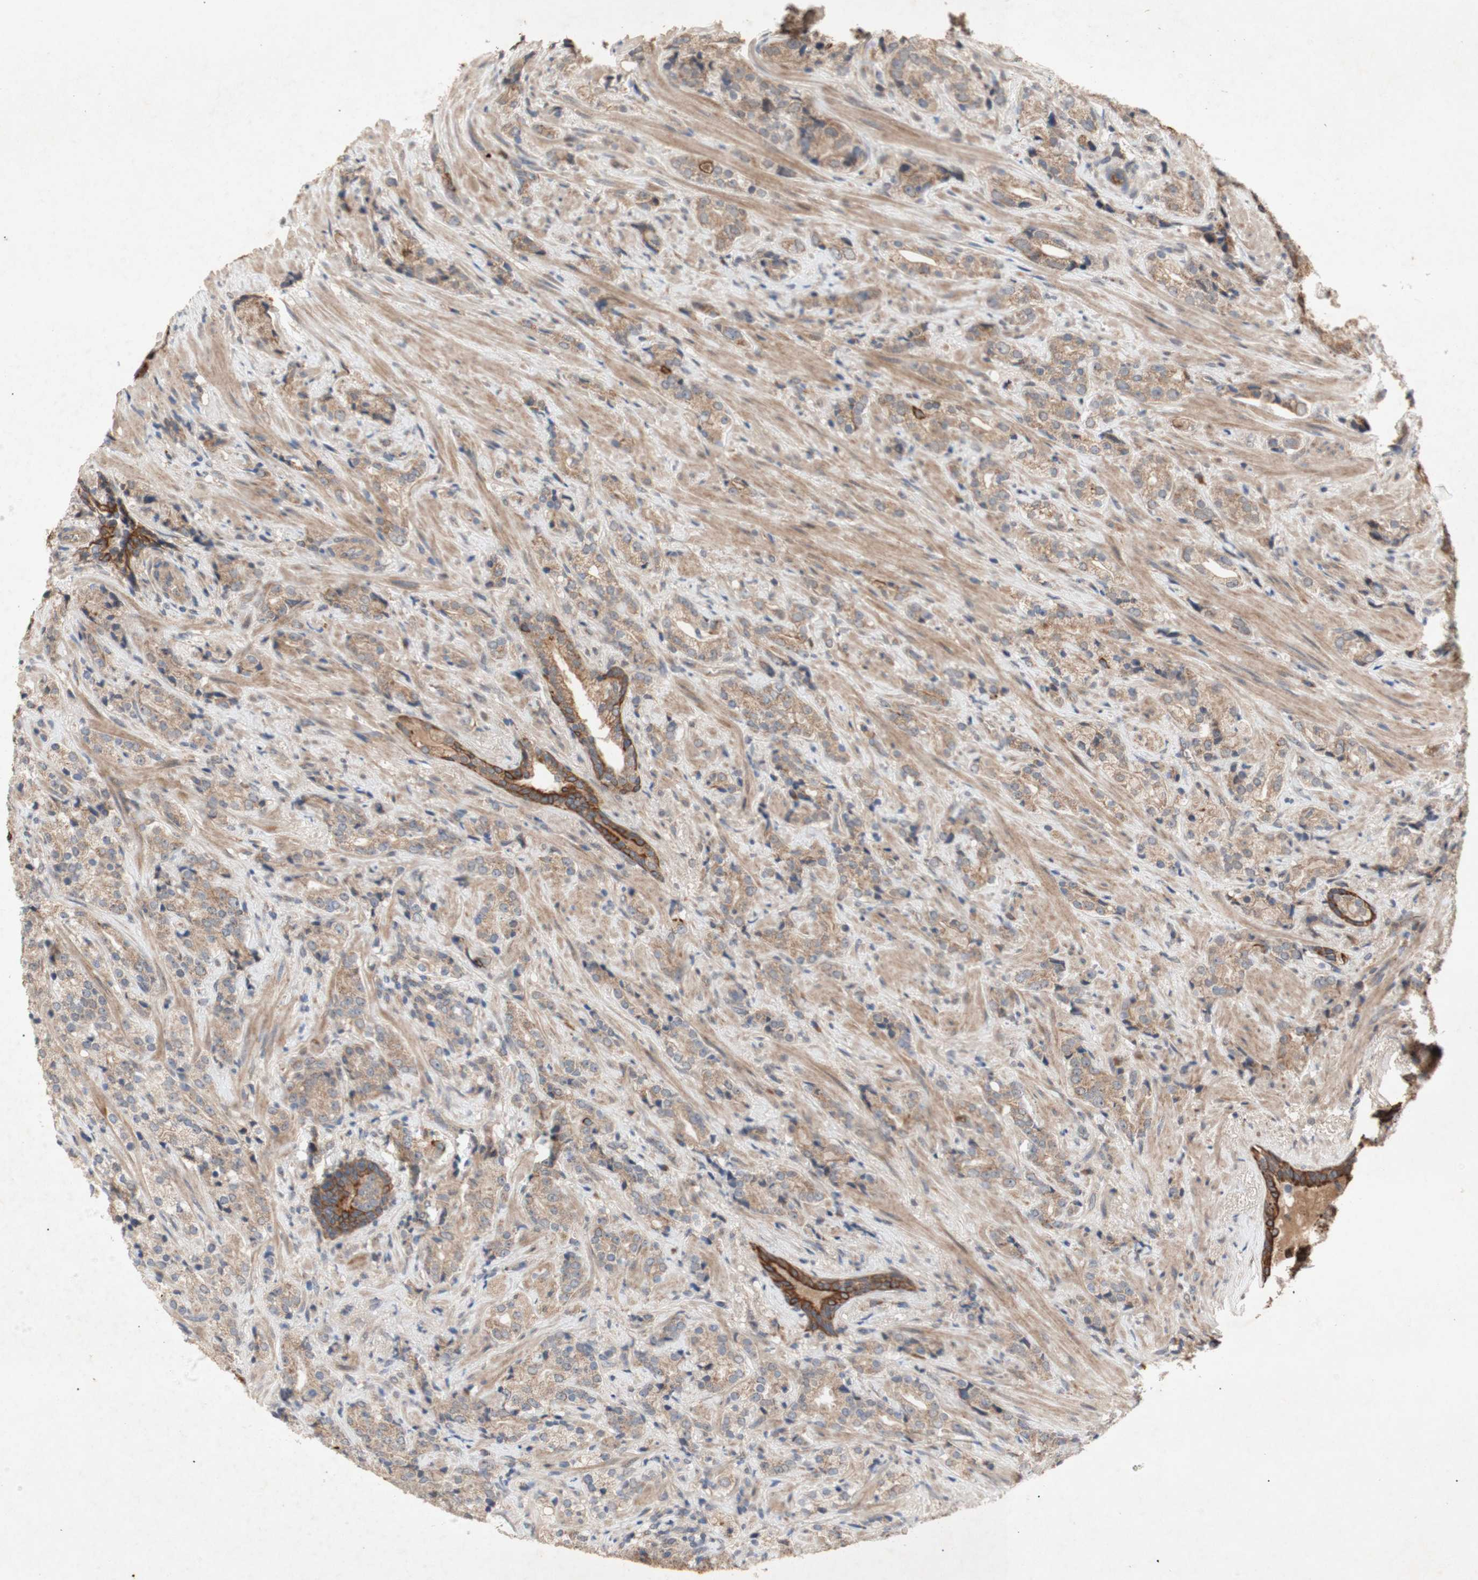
{"staining": {"intensity": "moderate", "quantity": ">75%", "location": "cytoplasmic/membranous"}, "tissue": "prostate cancer", "cell_type": "Tumor cells", "image_type": "cancer", "snomed": [{"axis": "morphology", "description": "Adenocarcinoma, High grade"}, {"axis": "topography", "description": "Prostate"}], "caption": "A histopathology image of human prostate cancer stained for a protein reveals moderate cytoplasmic/membranous brown staining in tumor cells.", "gene": "PKN1", "patient": {"sex": "male", "age": 71}}